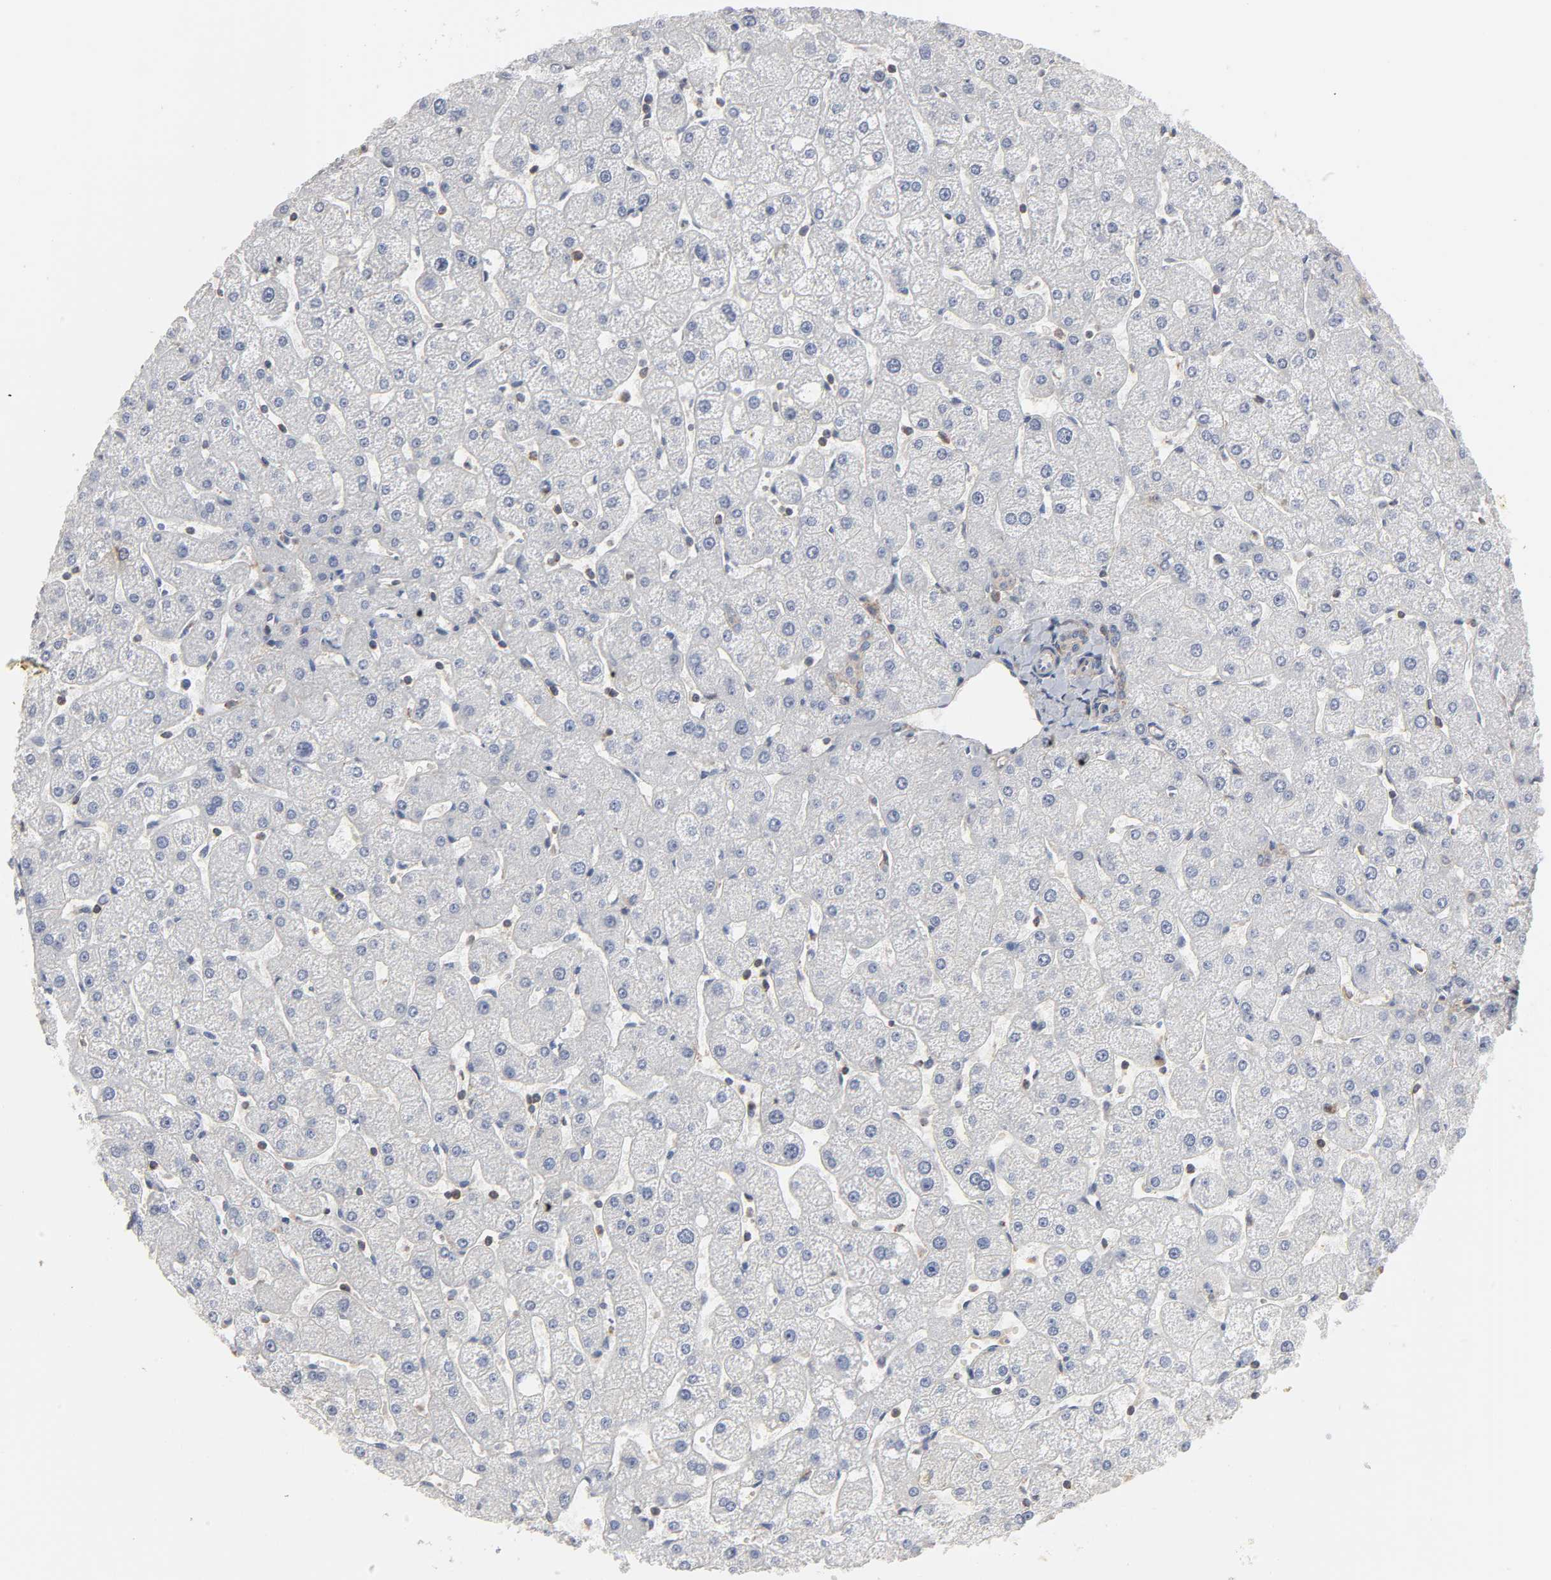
{"staining": {"intensity": "moderate", "quantity": ">75%", "location": "cytoplasmic/membranous"}, "tissue": "liver", "cell_type": "Cholangiocytes", "image_type": "normal", "snomed": [{"axis": "morphology", "description": "Normal tissue, NOS"}, {"axis": "topography", "description": "Liver"}], "caption": "IHC of normal human liver exhibits medium levels of moderate cytoplasmic/membranous expression in approximately >75% of cholangiocytes.", "gene": "SH3GLB1", "patient": {"sex": "male", "age": 67}}